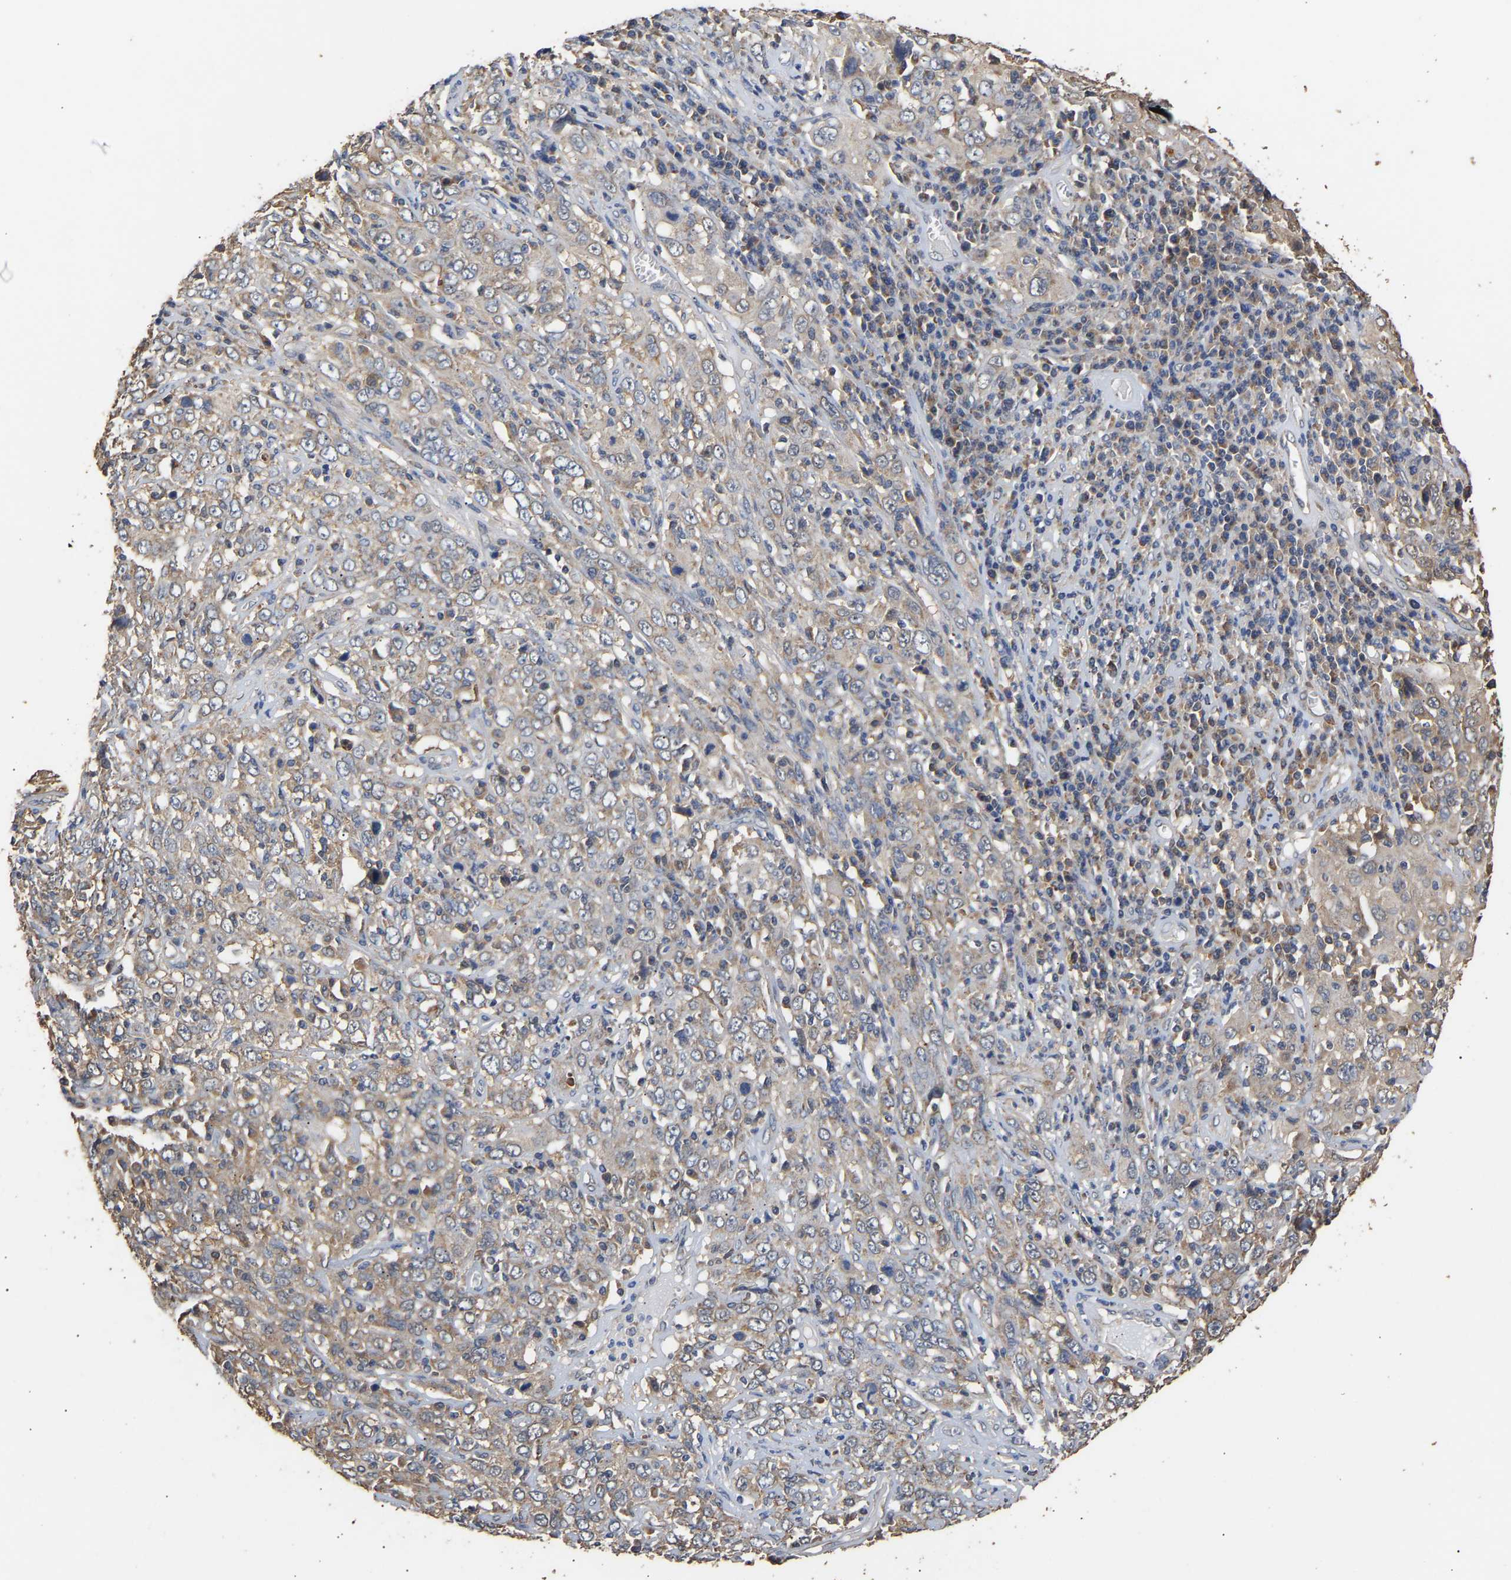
{"staining": {"intensity": "weak", "quantity": ">75%", "location": "cytoplasmic/membranous"}, "tissue": "cervical cancer", "cell_type": "Tumor cells", "image_type": "cancer", "snomed": [{"axis": "morphology", "description": "Squamous cell carcinoma, NOS"}, {"axis": "topography", "description": "Cervix"}], "caption": "A brown stain shows weak cytoplasmic/membranous positivity of a protein in cervical cancer tumor cells.", "gene": "ZNF26", "patient": {"sex": "female", "age": 46}}